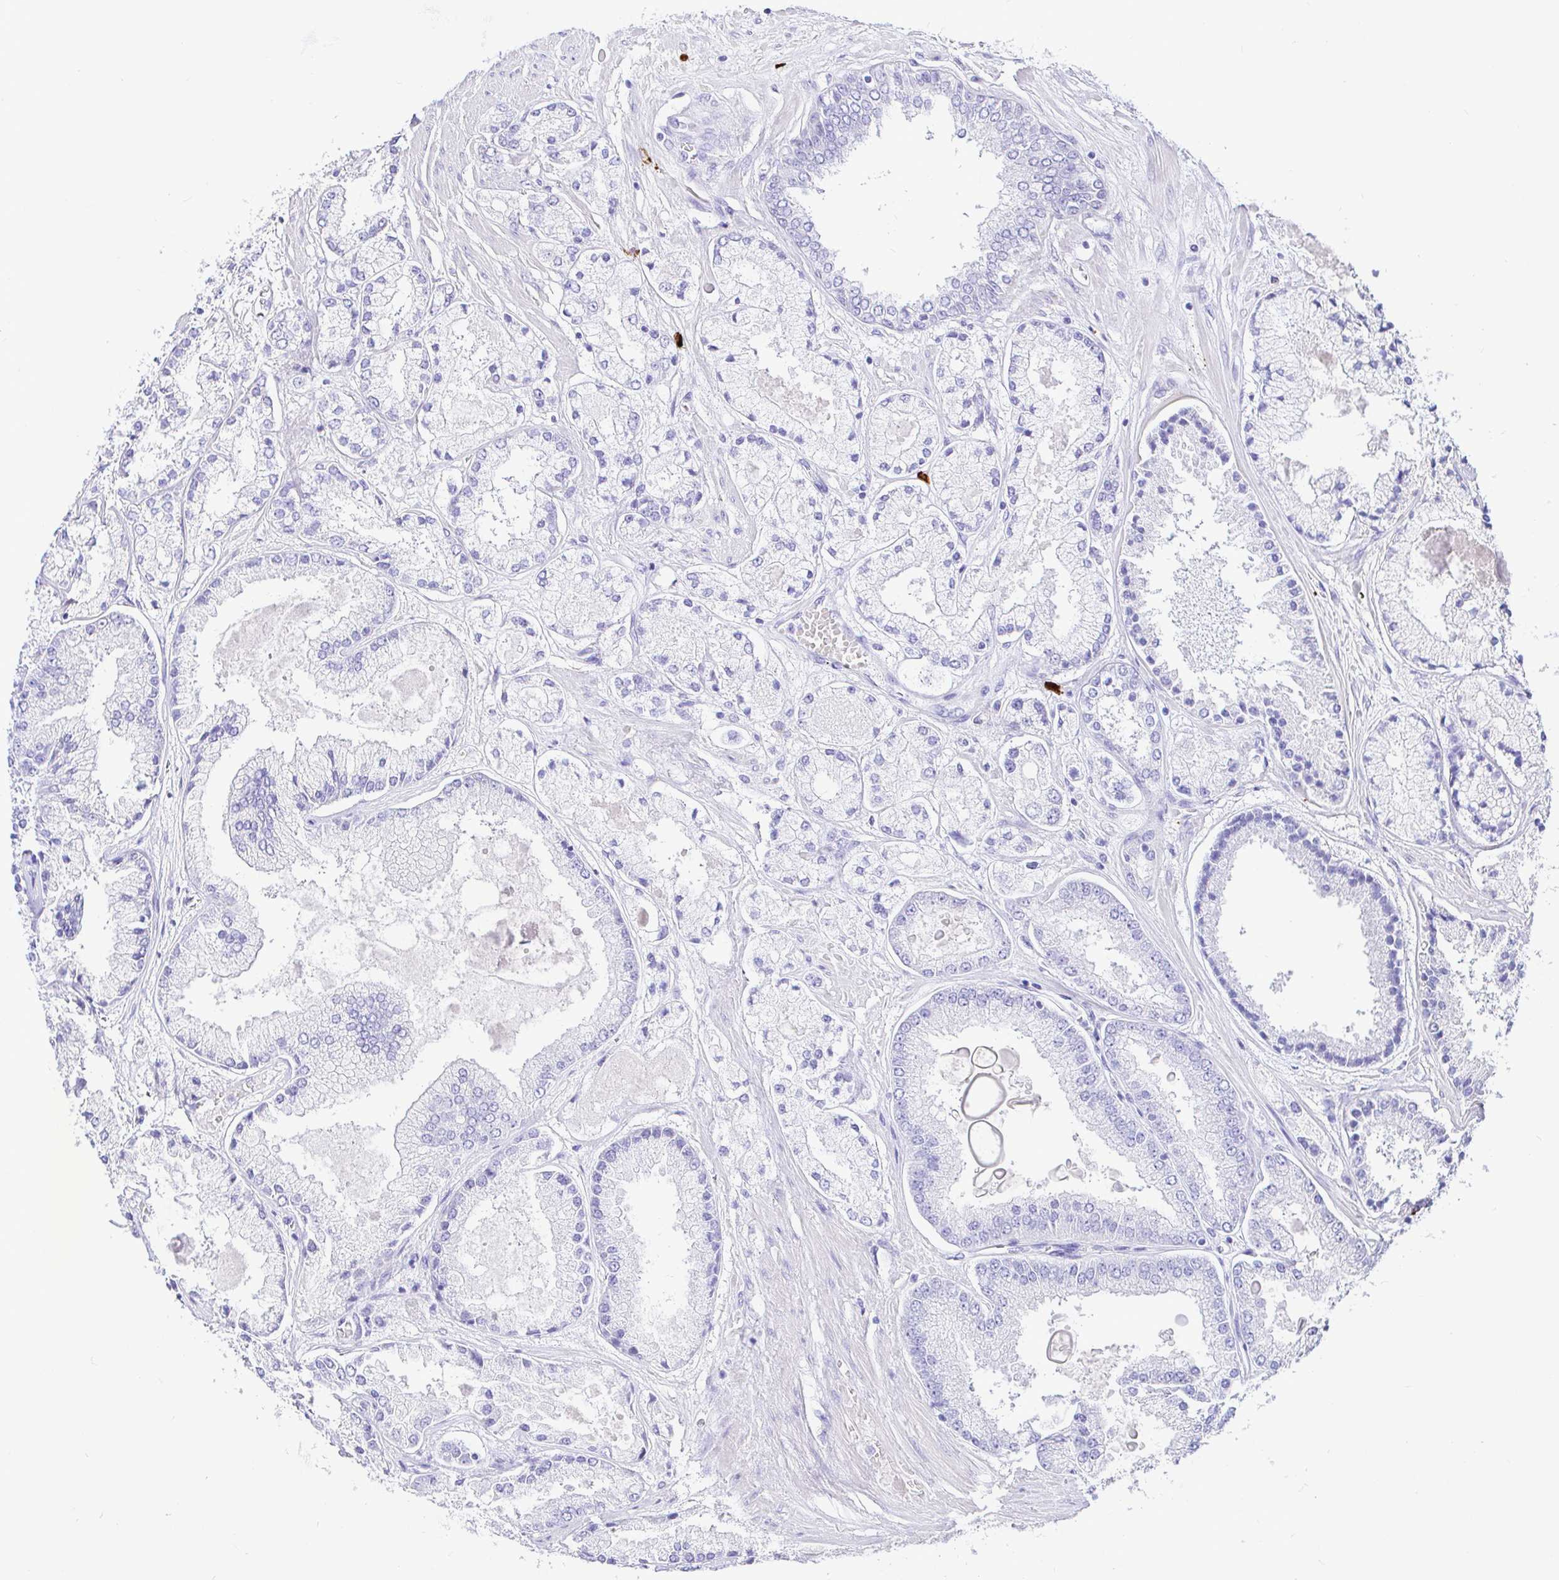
{"staining": {"intensity": "negative", "quantity": "none", "location": "none"}, "tissue": "prostate cancer", "cell_type": "Tumor cells", "image_type": "cancer", "snomed": [{"axis": "morphology", "description": "Adenocarcinoma, High grade"}, {"axis": "topography", "description": "Prostate"}], "caption": "Immunohistochemistry (IHC) photomicrograph of prostate cancer (high-grade adenocarcinoma) stained for a protein (brown), which reveals no positivity in tumor cells.", "gene": "CCDC62", "patient": {"sex": "male", "age": 67}}